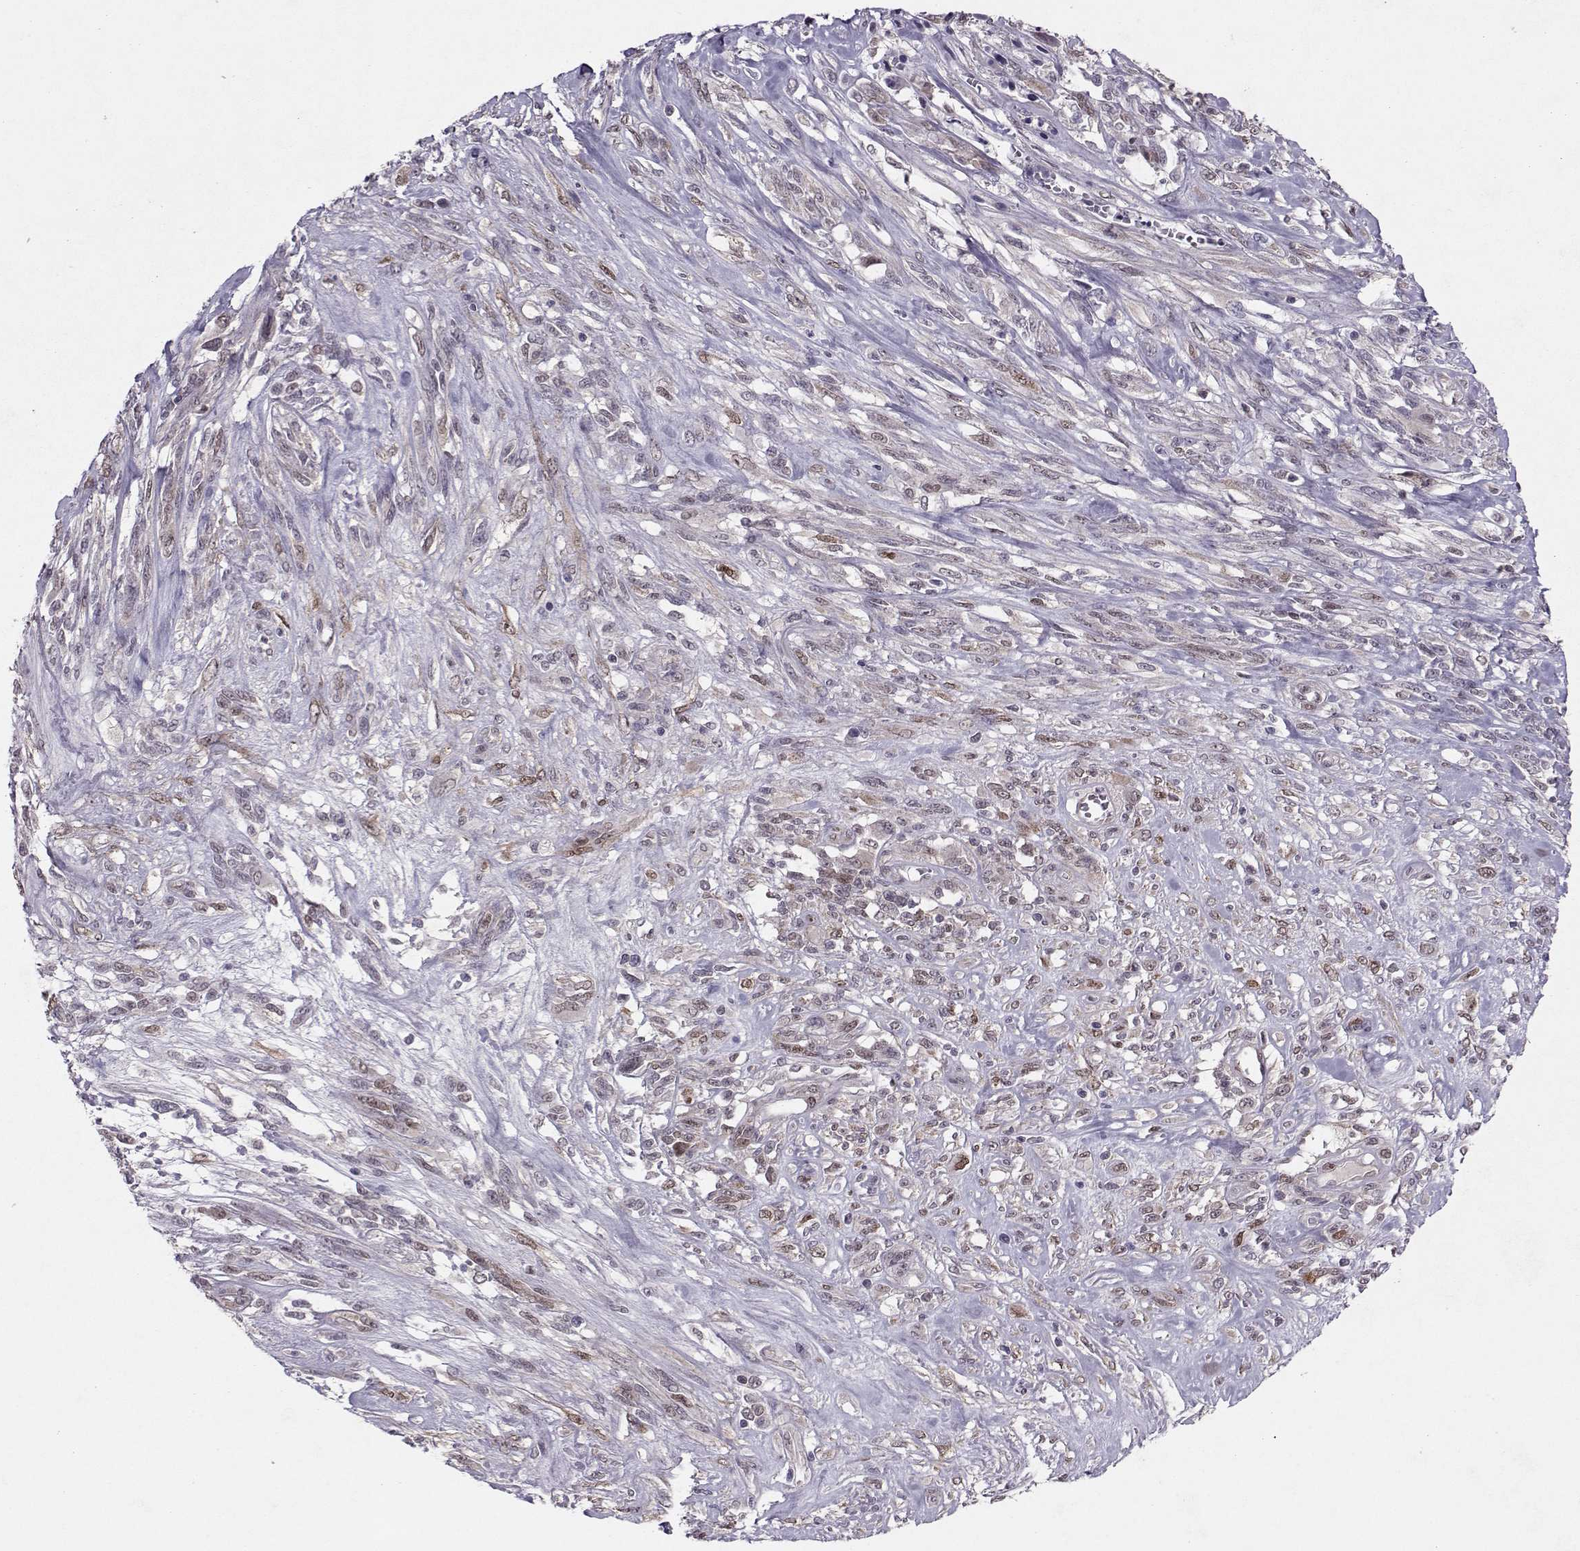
{"staining": {"intensity": "weak", "quantity": "25%-75%", "location": "cytoplasmic/membranous,nuclear"}, "tissue": "melanoma", "cell_type": "Tumor cells", "image_type": "cancer", "snomed": [{"axis": "morphology", "description": "Malignant melanoma, NOS"}, {"axis": "topography", "description": "Skin"}], "caption": "Tumor cells demonstrate low levels of weak cytoplasmic/membranous and nuclear staining in approximately 25%-75% of cells in melanoma.", "gene": "CDK4", "patient": {"sex": "female", "age": 91}}